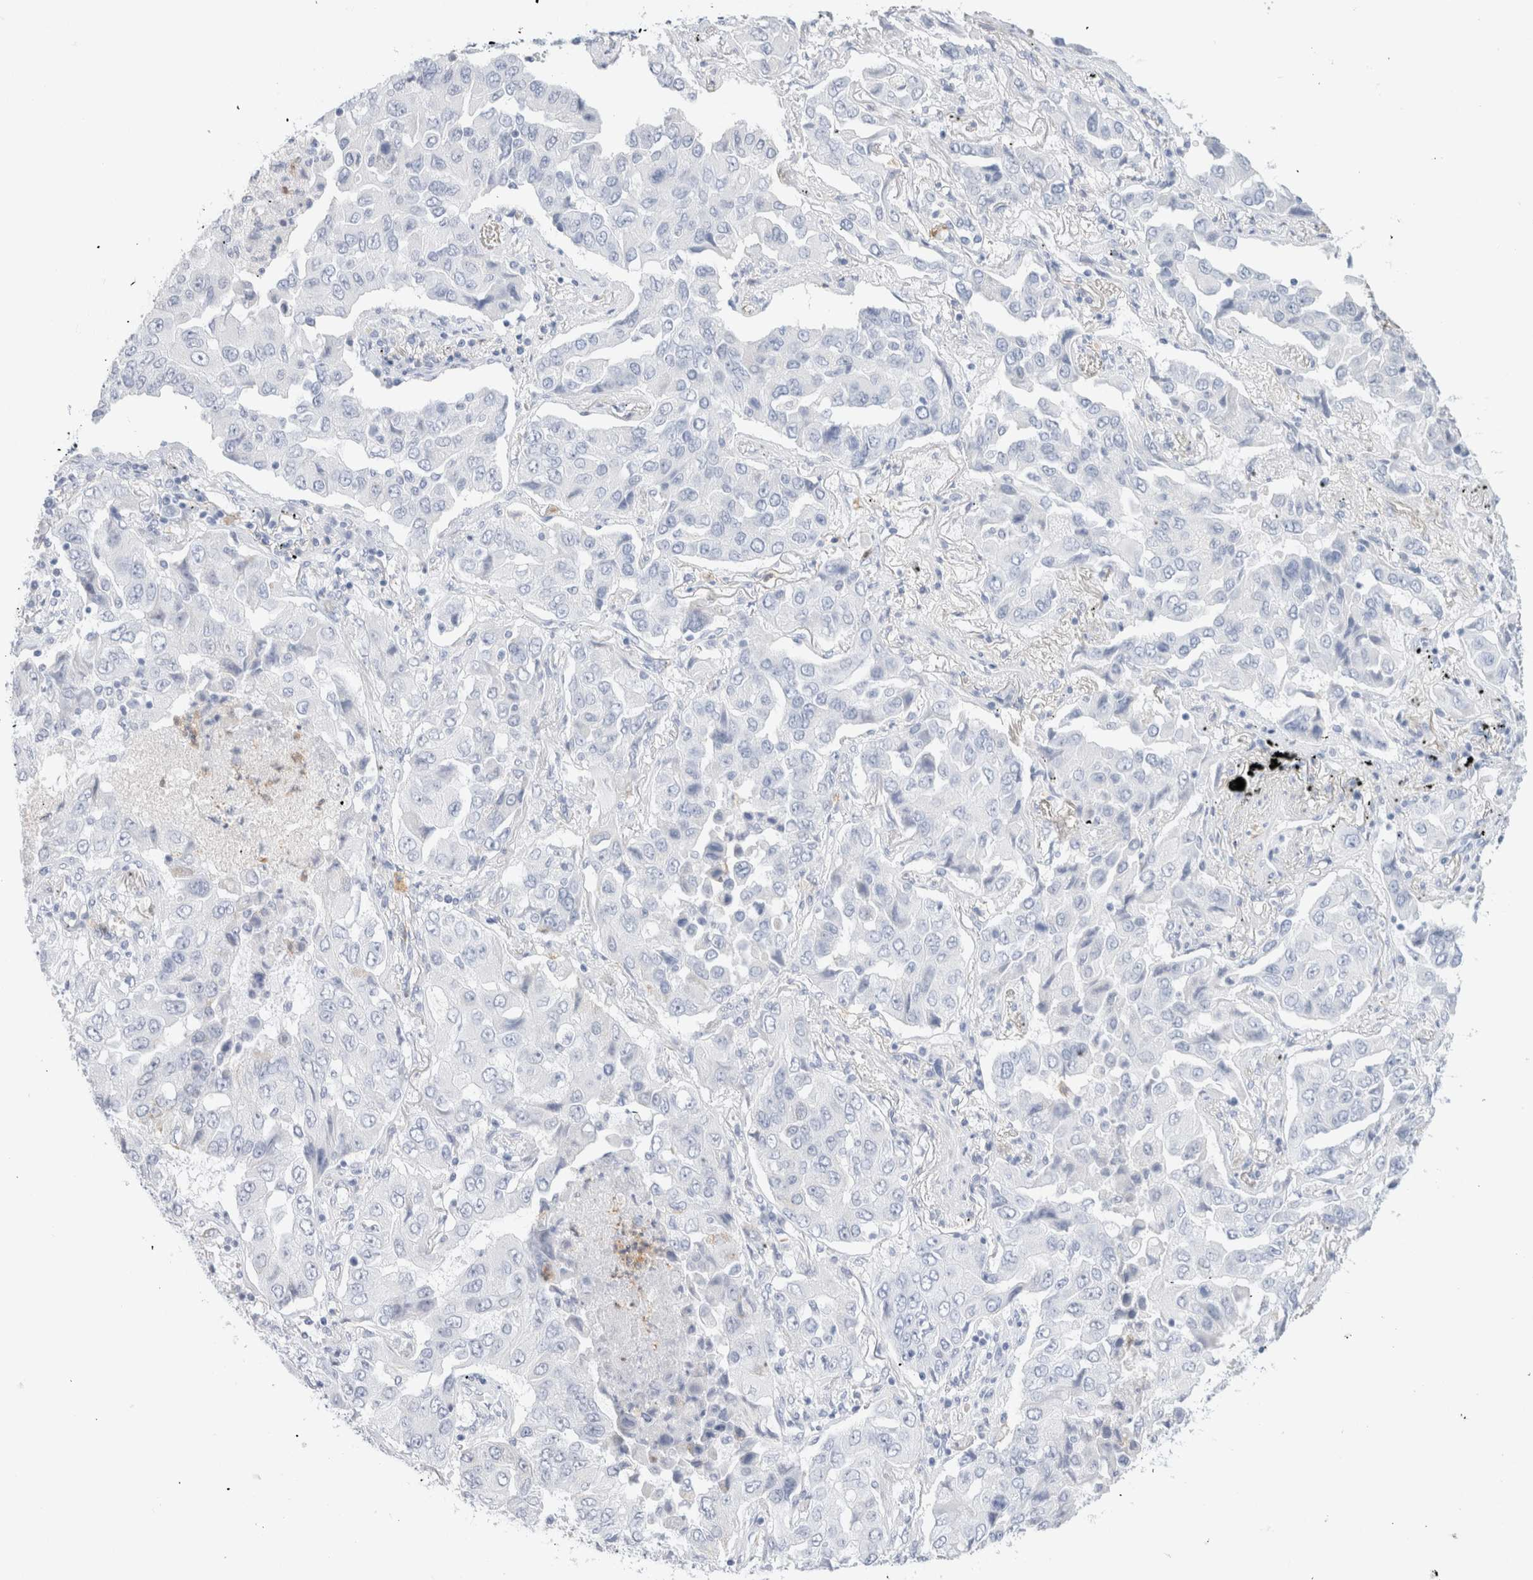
{"staining": {"intensity": "negative", "quantity": "none", "location": "none"}, "tissue": "lung cancer", "cell_type": "Tumor cells", "image_type": "cancer", "snomed": [{"axis": "morphology", "description": "Adenocarcinoma, NOS"}, {"axis": "topography", "description": "Lung"}], "caption": "Adenocarcinoma (lung) was stained to show a protein in brown. There is no significant positivity in tumor cells. (Immunohistochemistry (ihc), brightfield microscopy, high magnification).", "gene": "ARG1", "patient": {"sex": "female", "age": 65}}